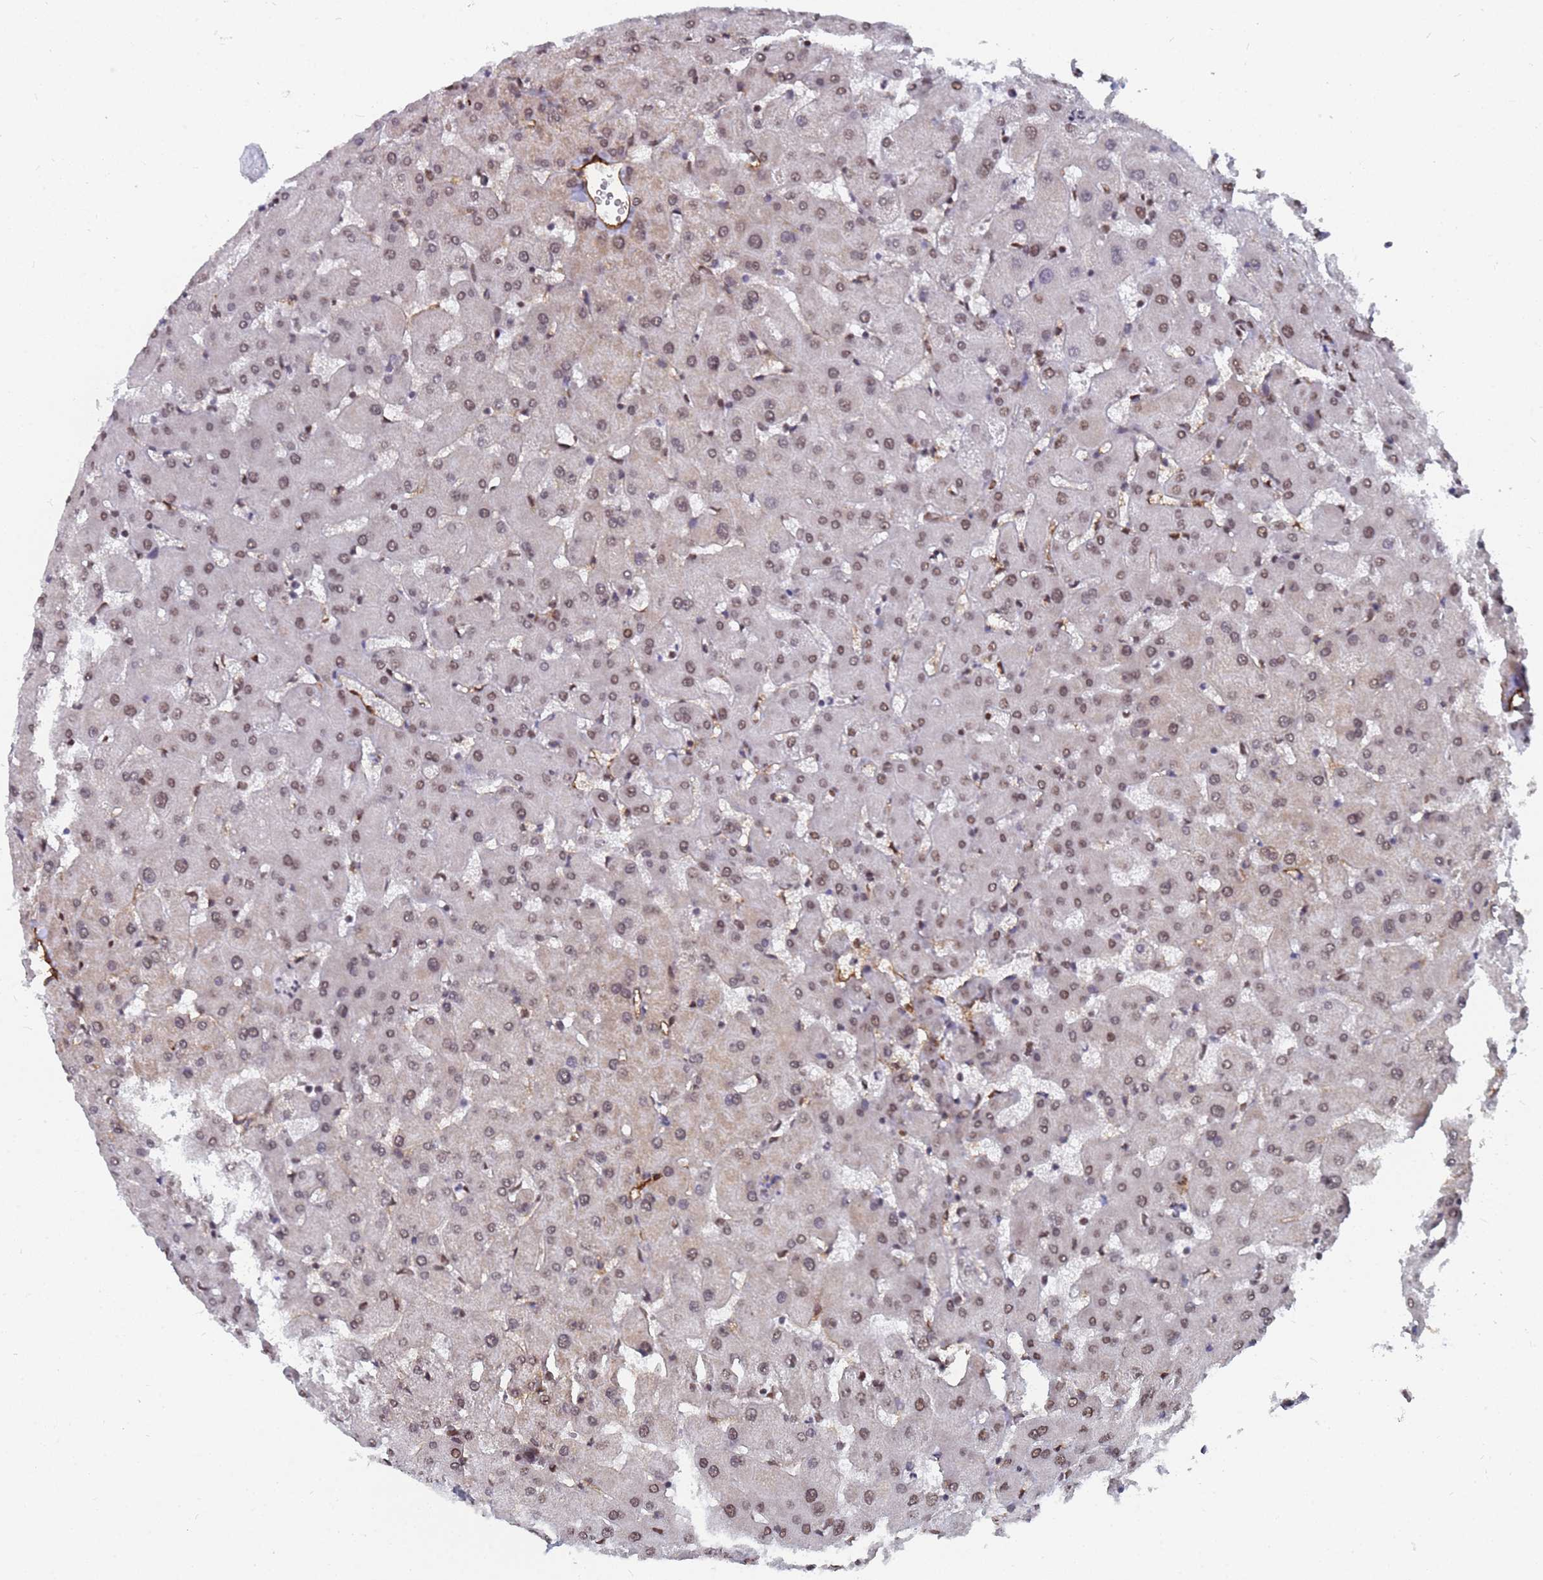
{"staining": {"intensity": "moderate", "quantity": ">75%", "location": "nuclear"}, "tissue": "liver", "cell_type": "Cholangiocytes", "image_type": "normal", "snomed": [{"axis": "morphology", "description": "Normal tissue, NOS"}, {"axis": "topography", "description": "Liver"}], "caption": "Liver stained with DAB (3,3'-diaminobenzidine) IHC shows medium levels of moderate nuclear staining in approximately >75% of cholangiocytes. The protein is shown in brown color, while the nuclei are stained blue.", "gene": "RAVER2", "patient": {"sex": "female", "age": 63}}